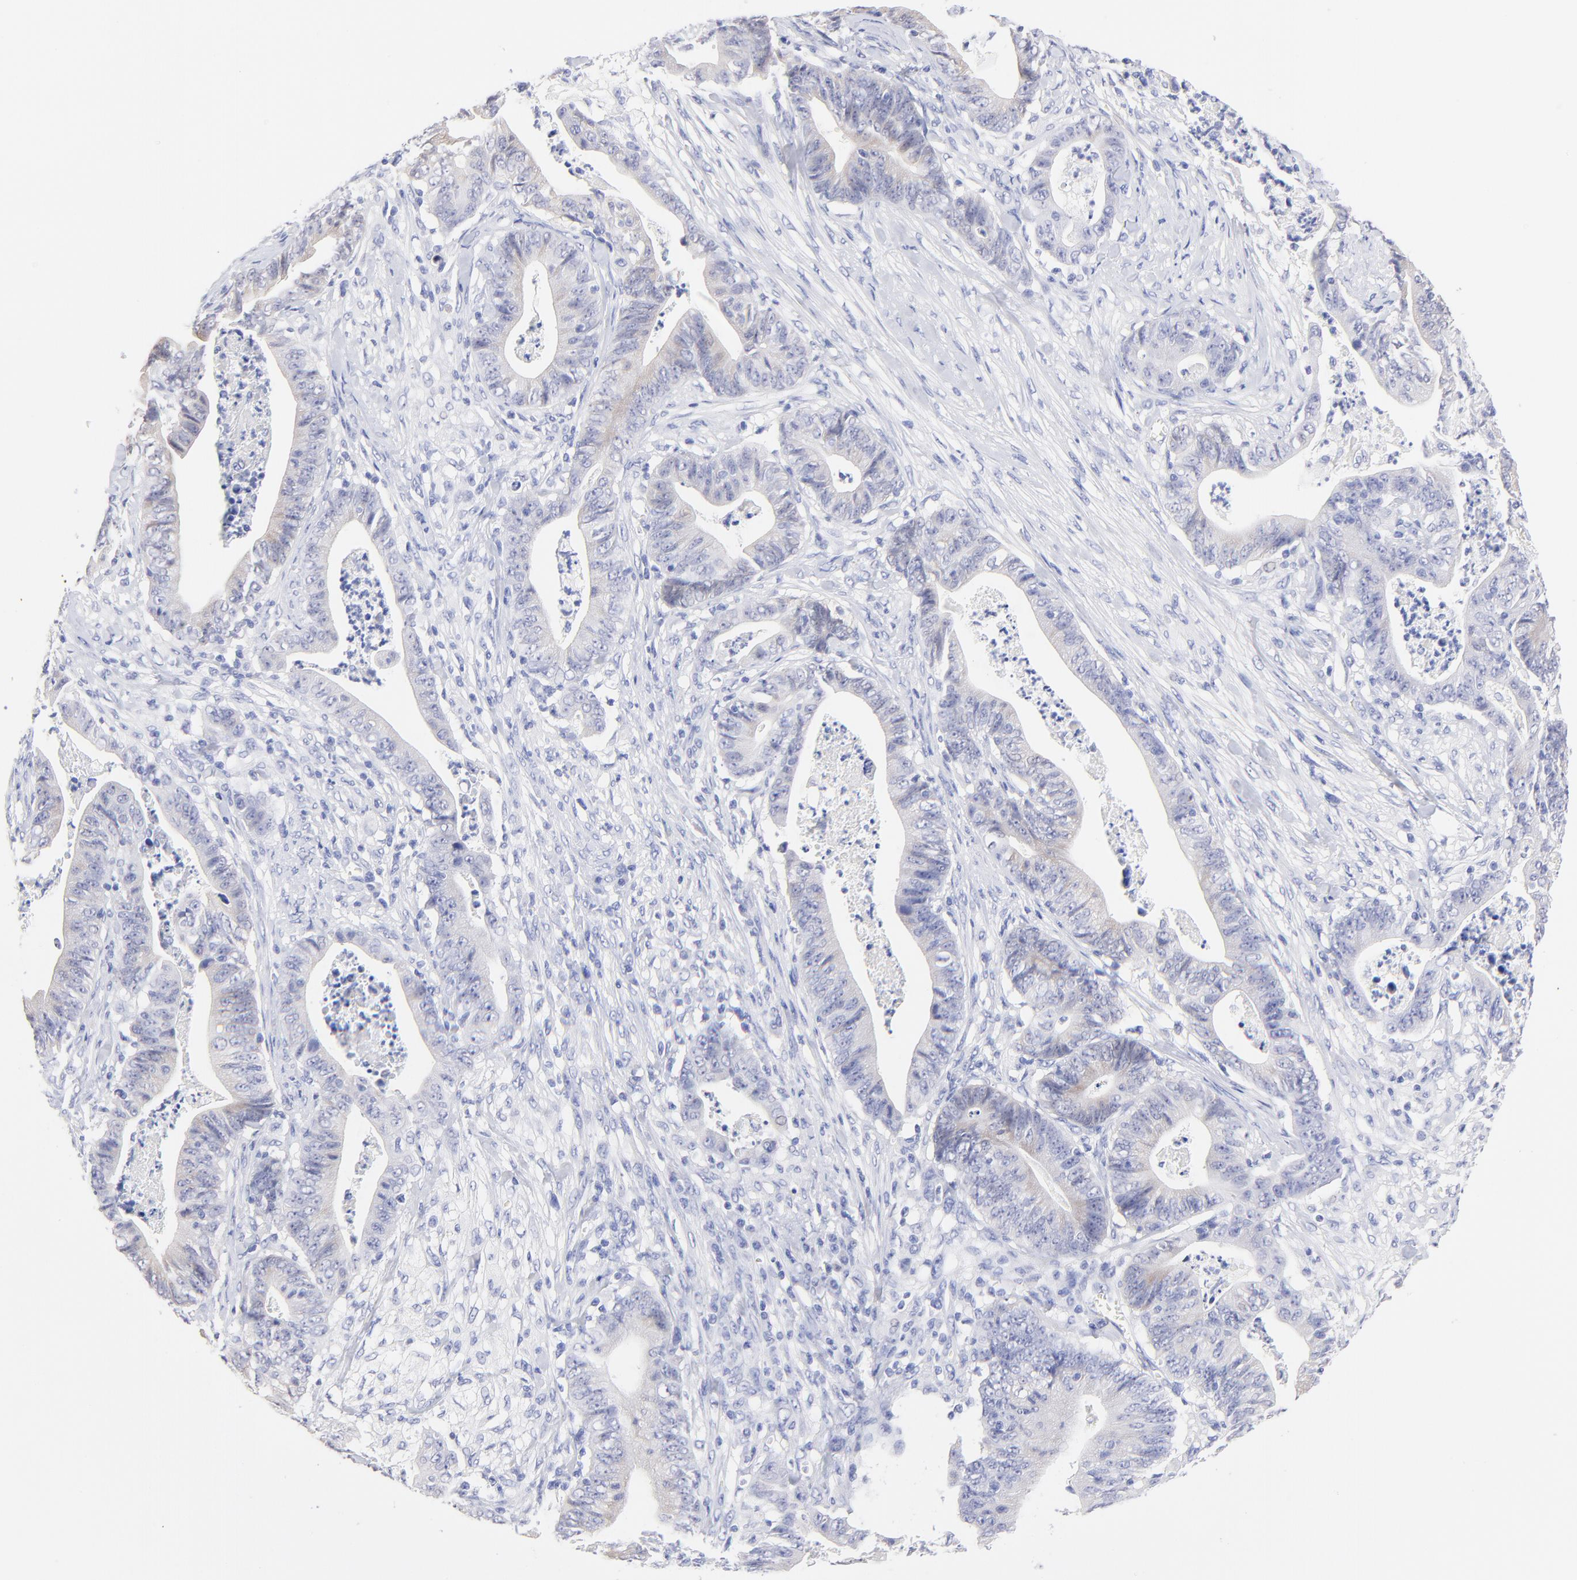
{"staining": {"intensity": "weak", "quantity": "<25%", "location": "cytoplasmic/membranous"}, "tissue": "stomach cancer", "cell_type": "Tumor cells", "image_type": "cancer", "snomed": [{"axis": "morphology", "description": "Adenocarcinoma, NOS"}, {"axis": "topography", "description": "Stomach, lower"}], "caption": "High magnification brightfield microscopy of adenocarcinoma (stomach) stained with DAB (3,3'-diaminobenzidine) (brown) and counterstained with hematoxylin (blue): tumor cells show no significant expression.", "gene": "CFAP57", "patient": {"sex": "female", "age": 86}}